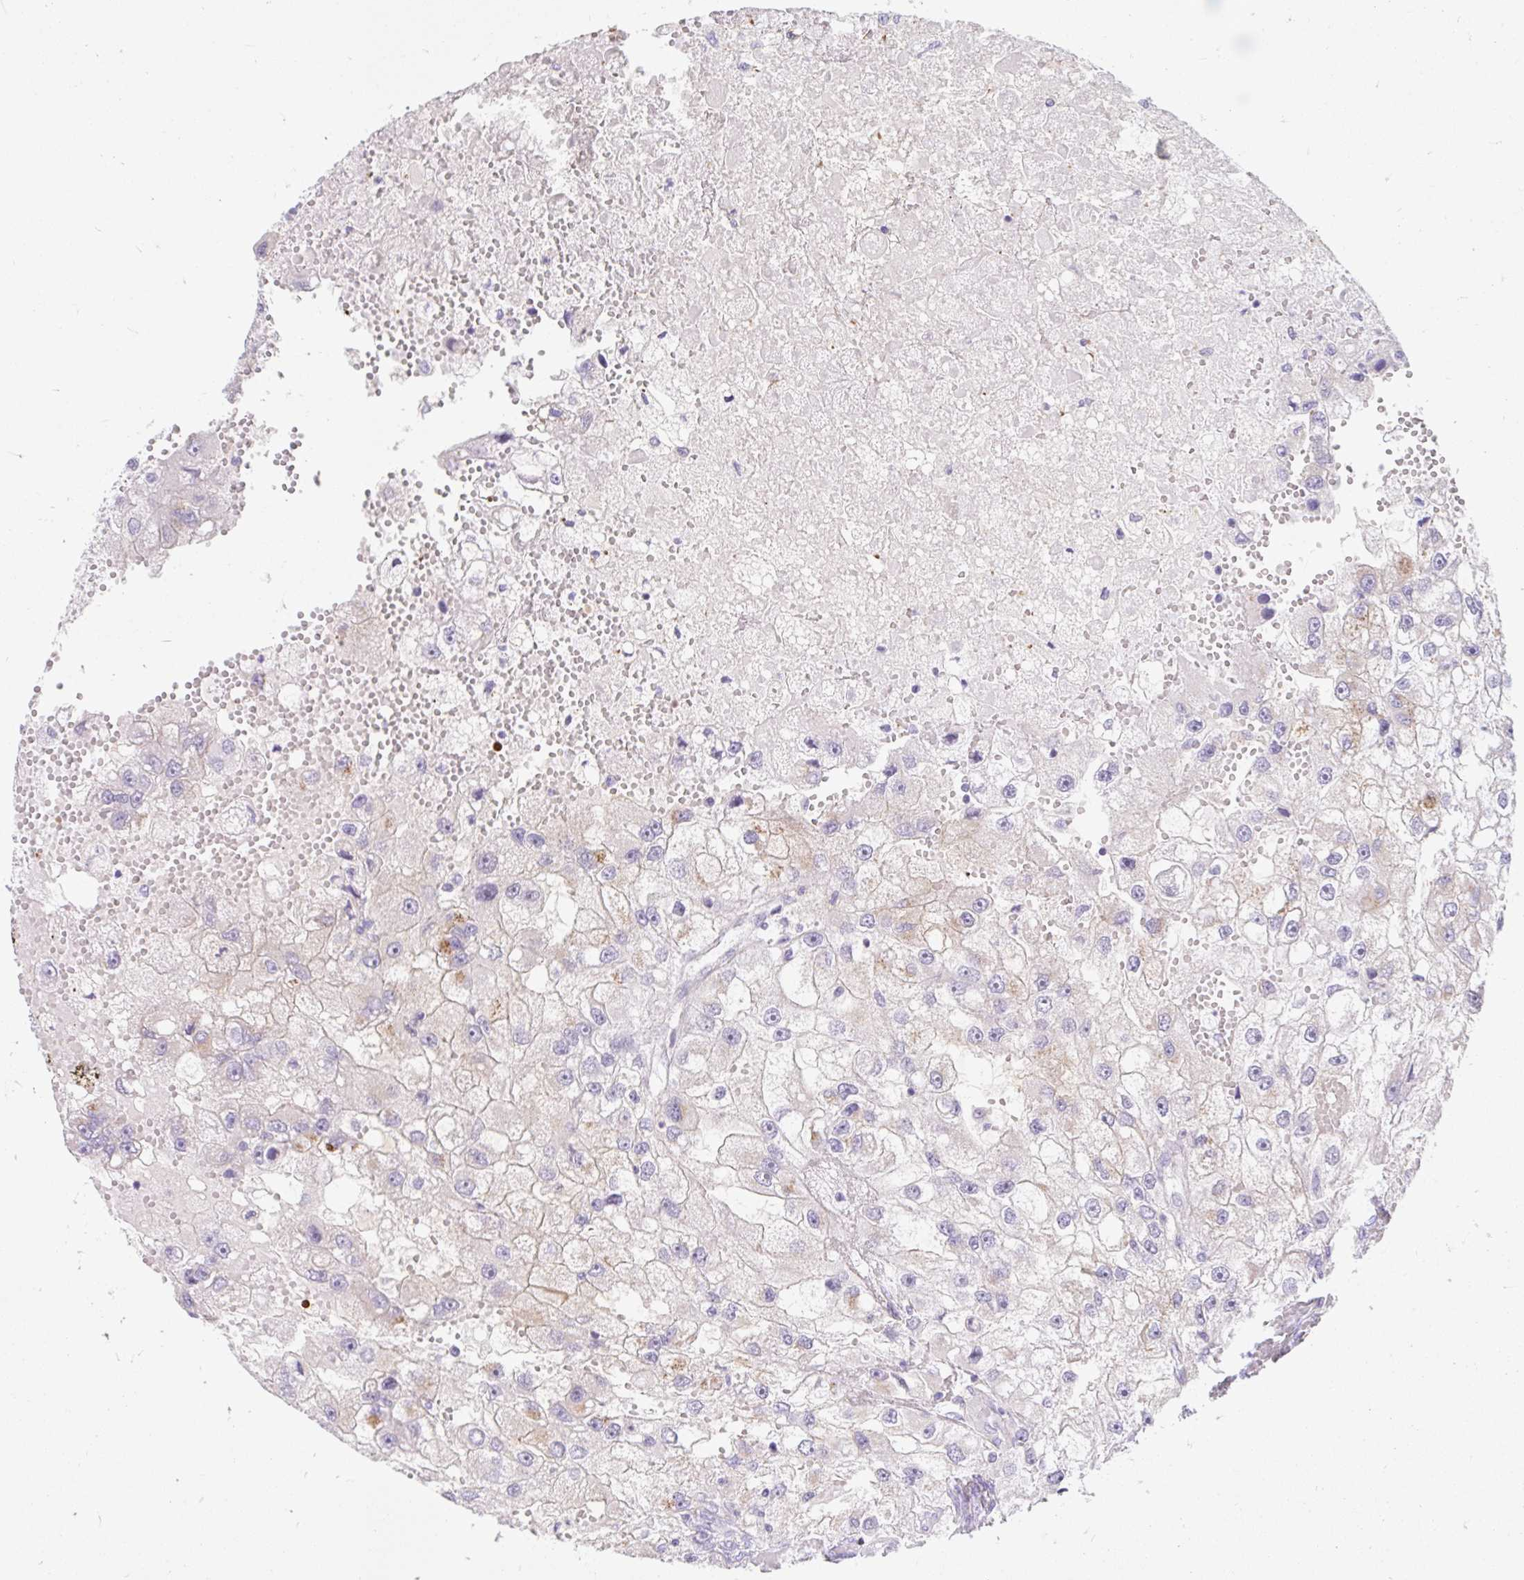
{"staining": {"intensity": "negative", "quantity": "none", "location": "none"}, "tissue": "renal cancer", "cell_type": "Tumor cells", "image_type": "cancer", "snomed": [{"axis": "morphology", "description": "Adenocarcinoma, NOS"}, {"axis": "topography", "description": "Kidney"}], "caption": "Tumor cells are negative for protein expression in human renal cancer (adenocarcinoma).", "gene": "SLC28A1", "patient": {"sex": "male", "age": 63}}